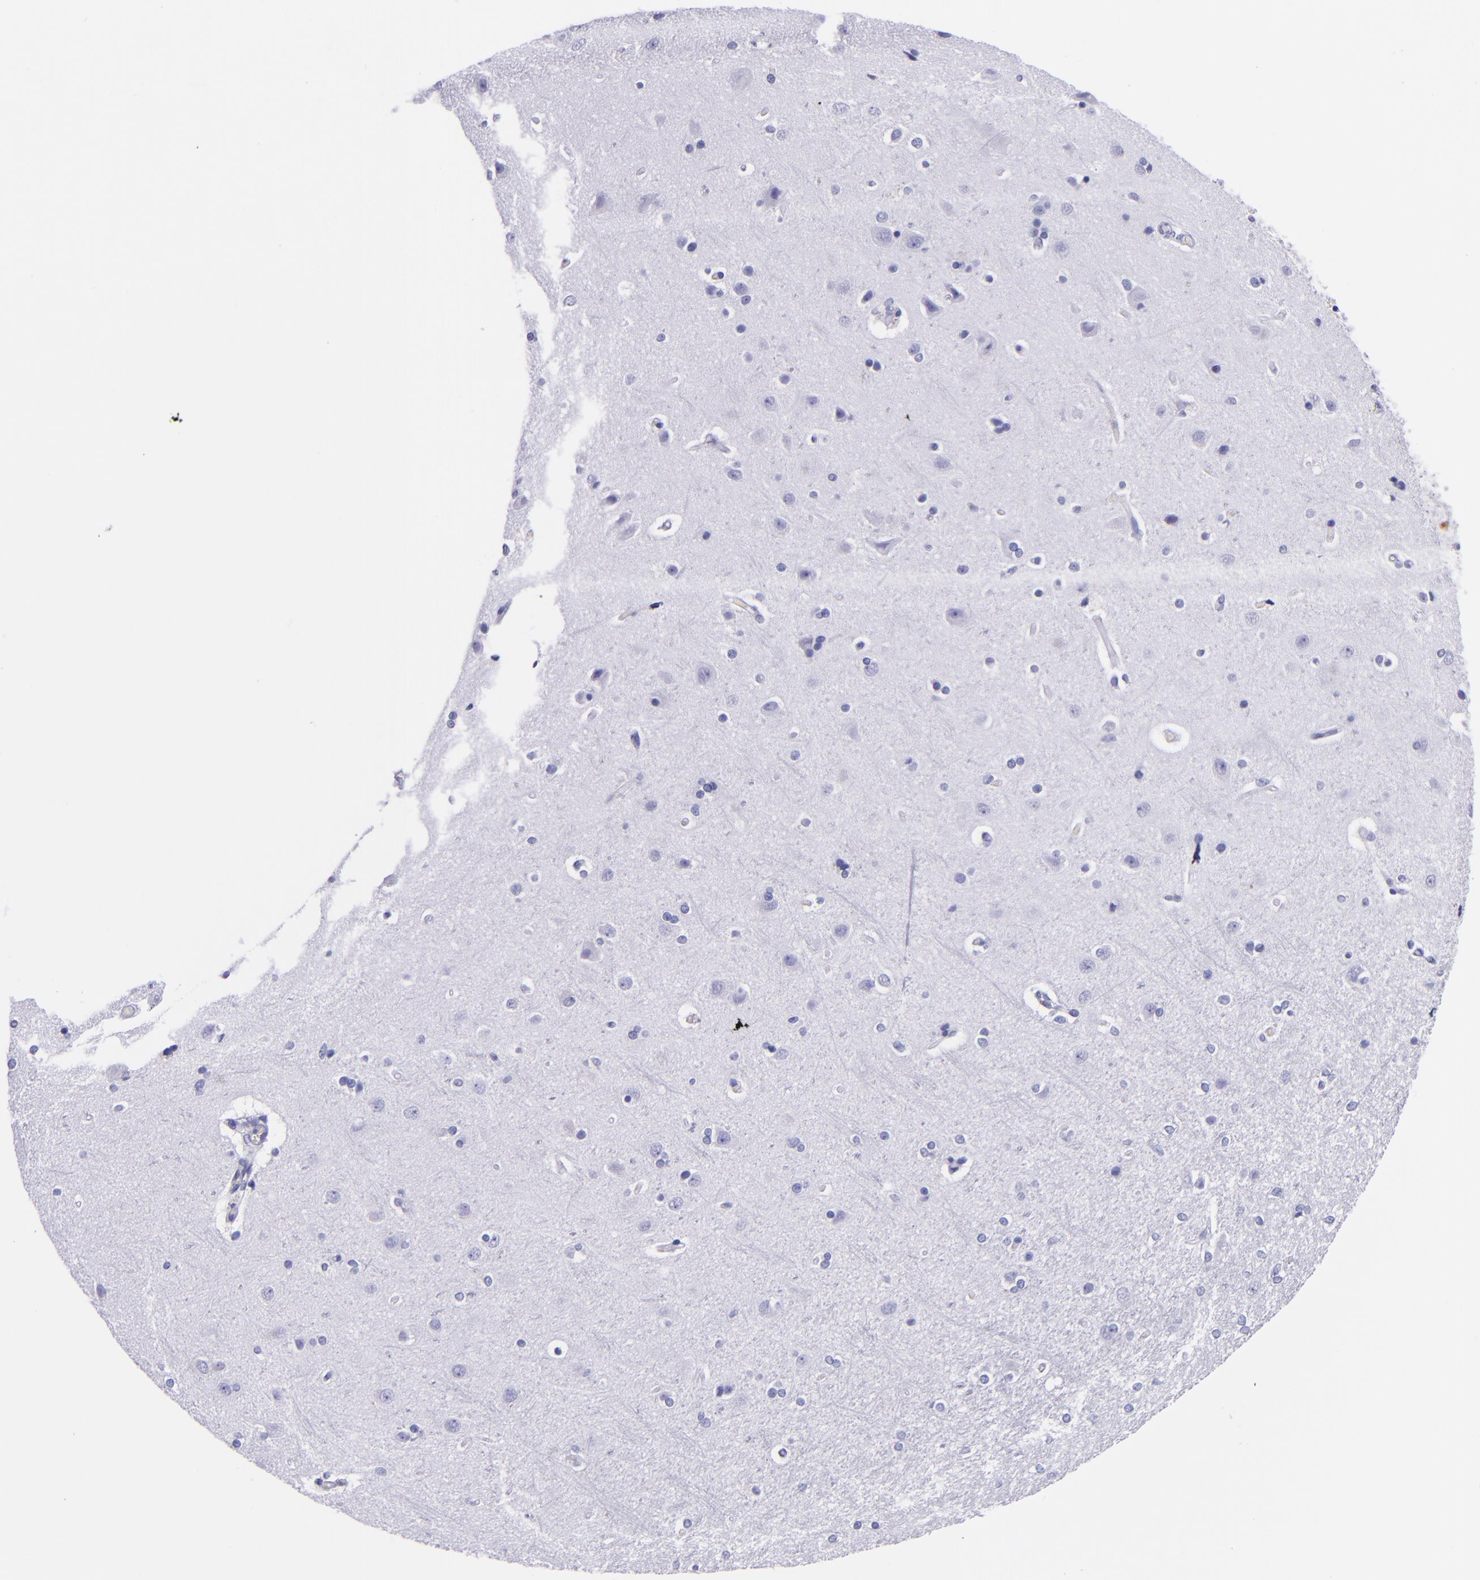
{"staining": {"intensity": "negative", "quantity": "none", "location": "none"}, "tissue": "cerebral cortex", "cell_type": "Endothelial cells", "image_type": "normal", "snomed": [{"axis": "morphology", "description": "Normal tissue, NOS"}, {"axis": "topography", "description": "Cerebral cortex"}], "caption": "The histopathology image displays no significant positivity in endothelial cells of cerebral cortex. (Brightfield microscopy of DAB (3,3'-diaminobenzidine) immunohistochemistry at high magnification).", "gene": "SLPI", "patient": {"sex": "female", "age": 54}}